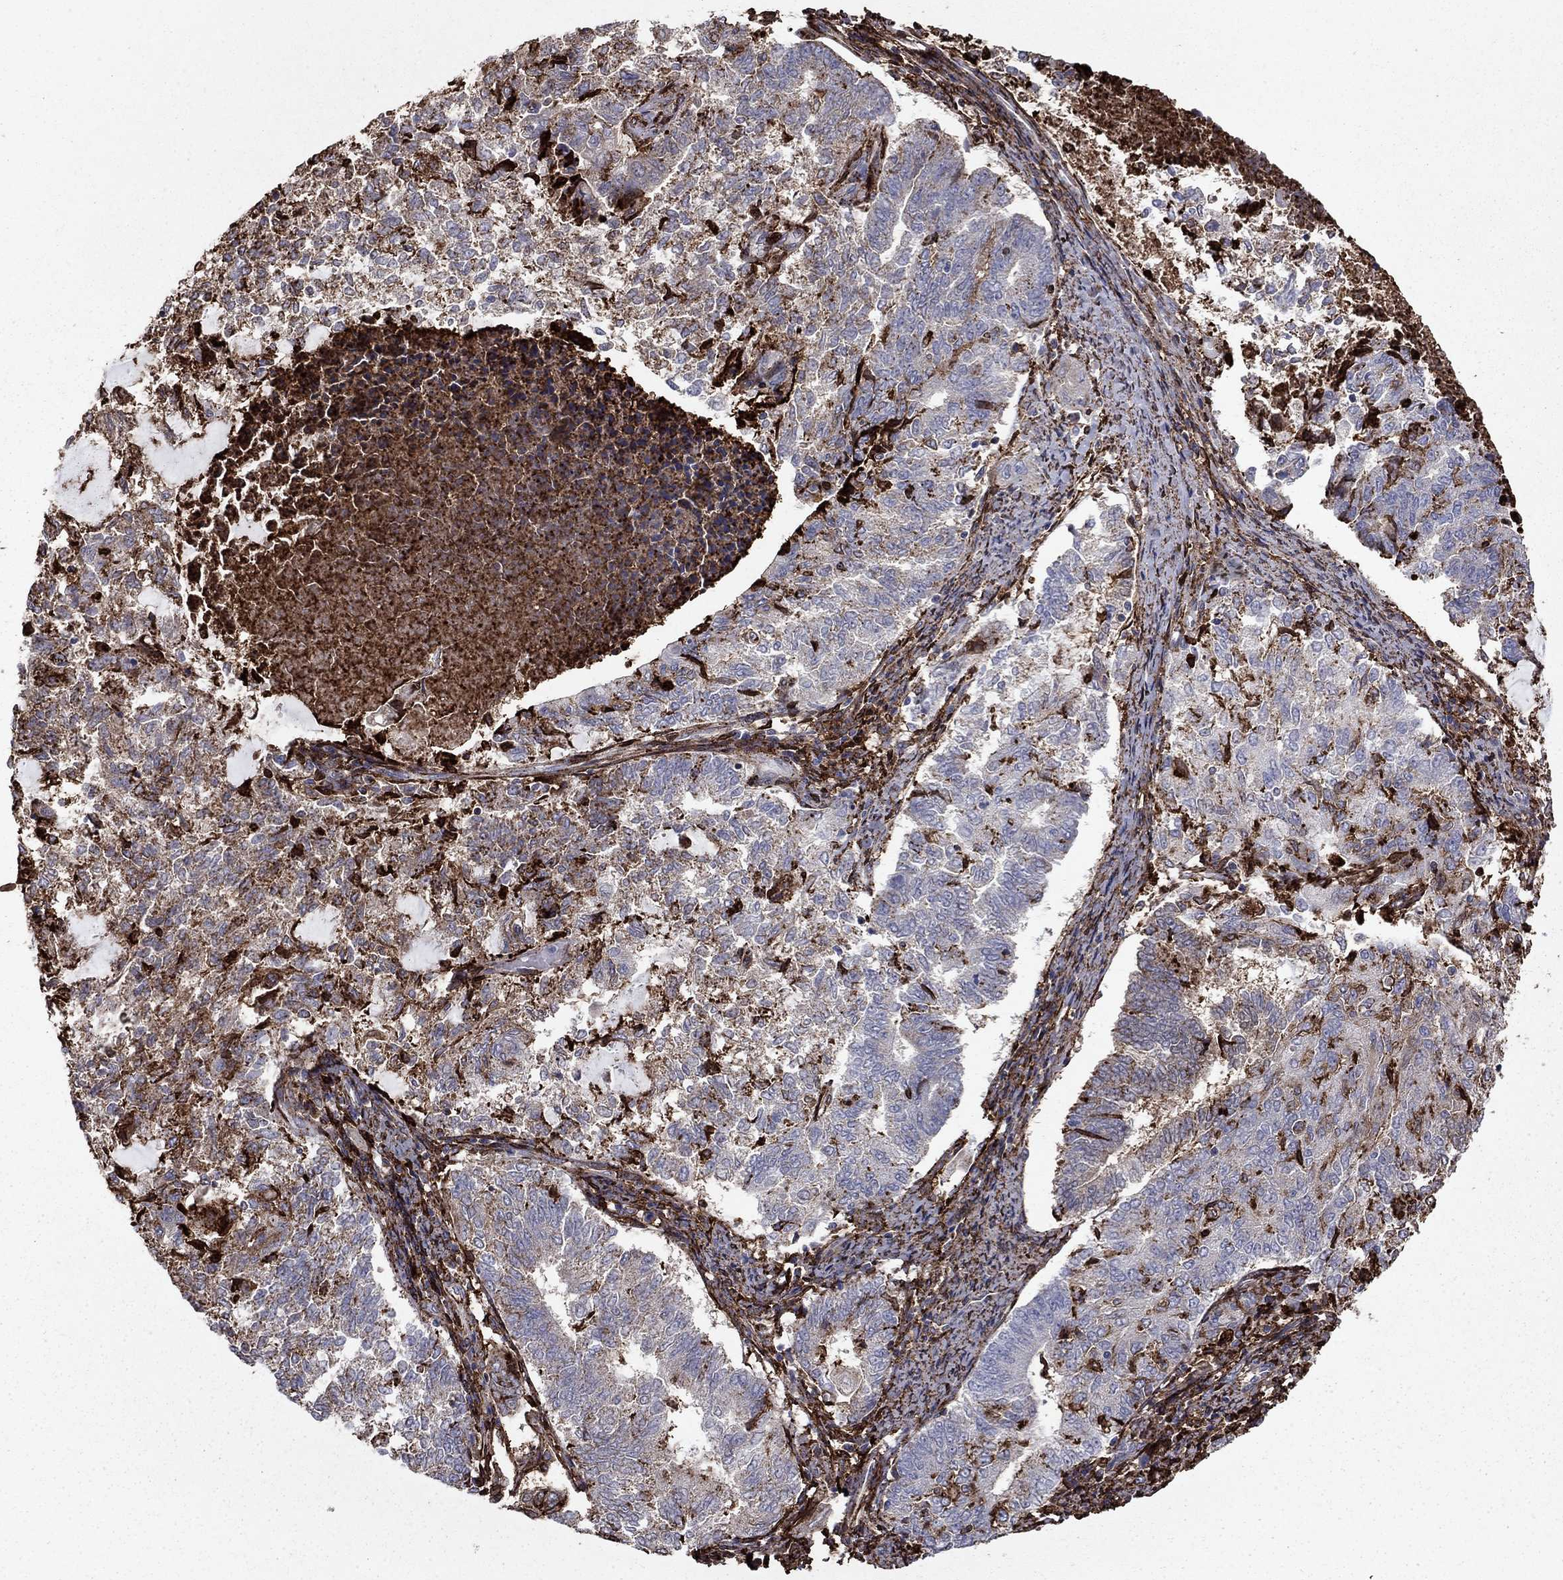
{"staining": {"intensity": "negative", "quantity": "none", "location": "none"}, "tissue": "endometrial cancer", "cell_type": "Tumor cells", "image_type": "cancer", "snomed": [{"axis": "morphology", "description": "Adenocarcinoma, NOS"}, {"axis": "topography", "description": "Endometrium"}], "caption": "High magnification brightfield microscopy of endometrial adenocarcinoma stained with DAB (3,3'-diaminobenzidine) (brown) and counterstained with hematoxylin (blue): tumor cells show no significant positivity.", "gene": "PLAU", "patient": {"sex": "female", "age": 65}}